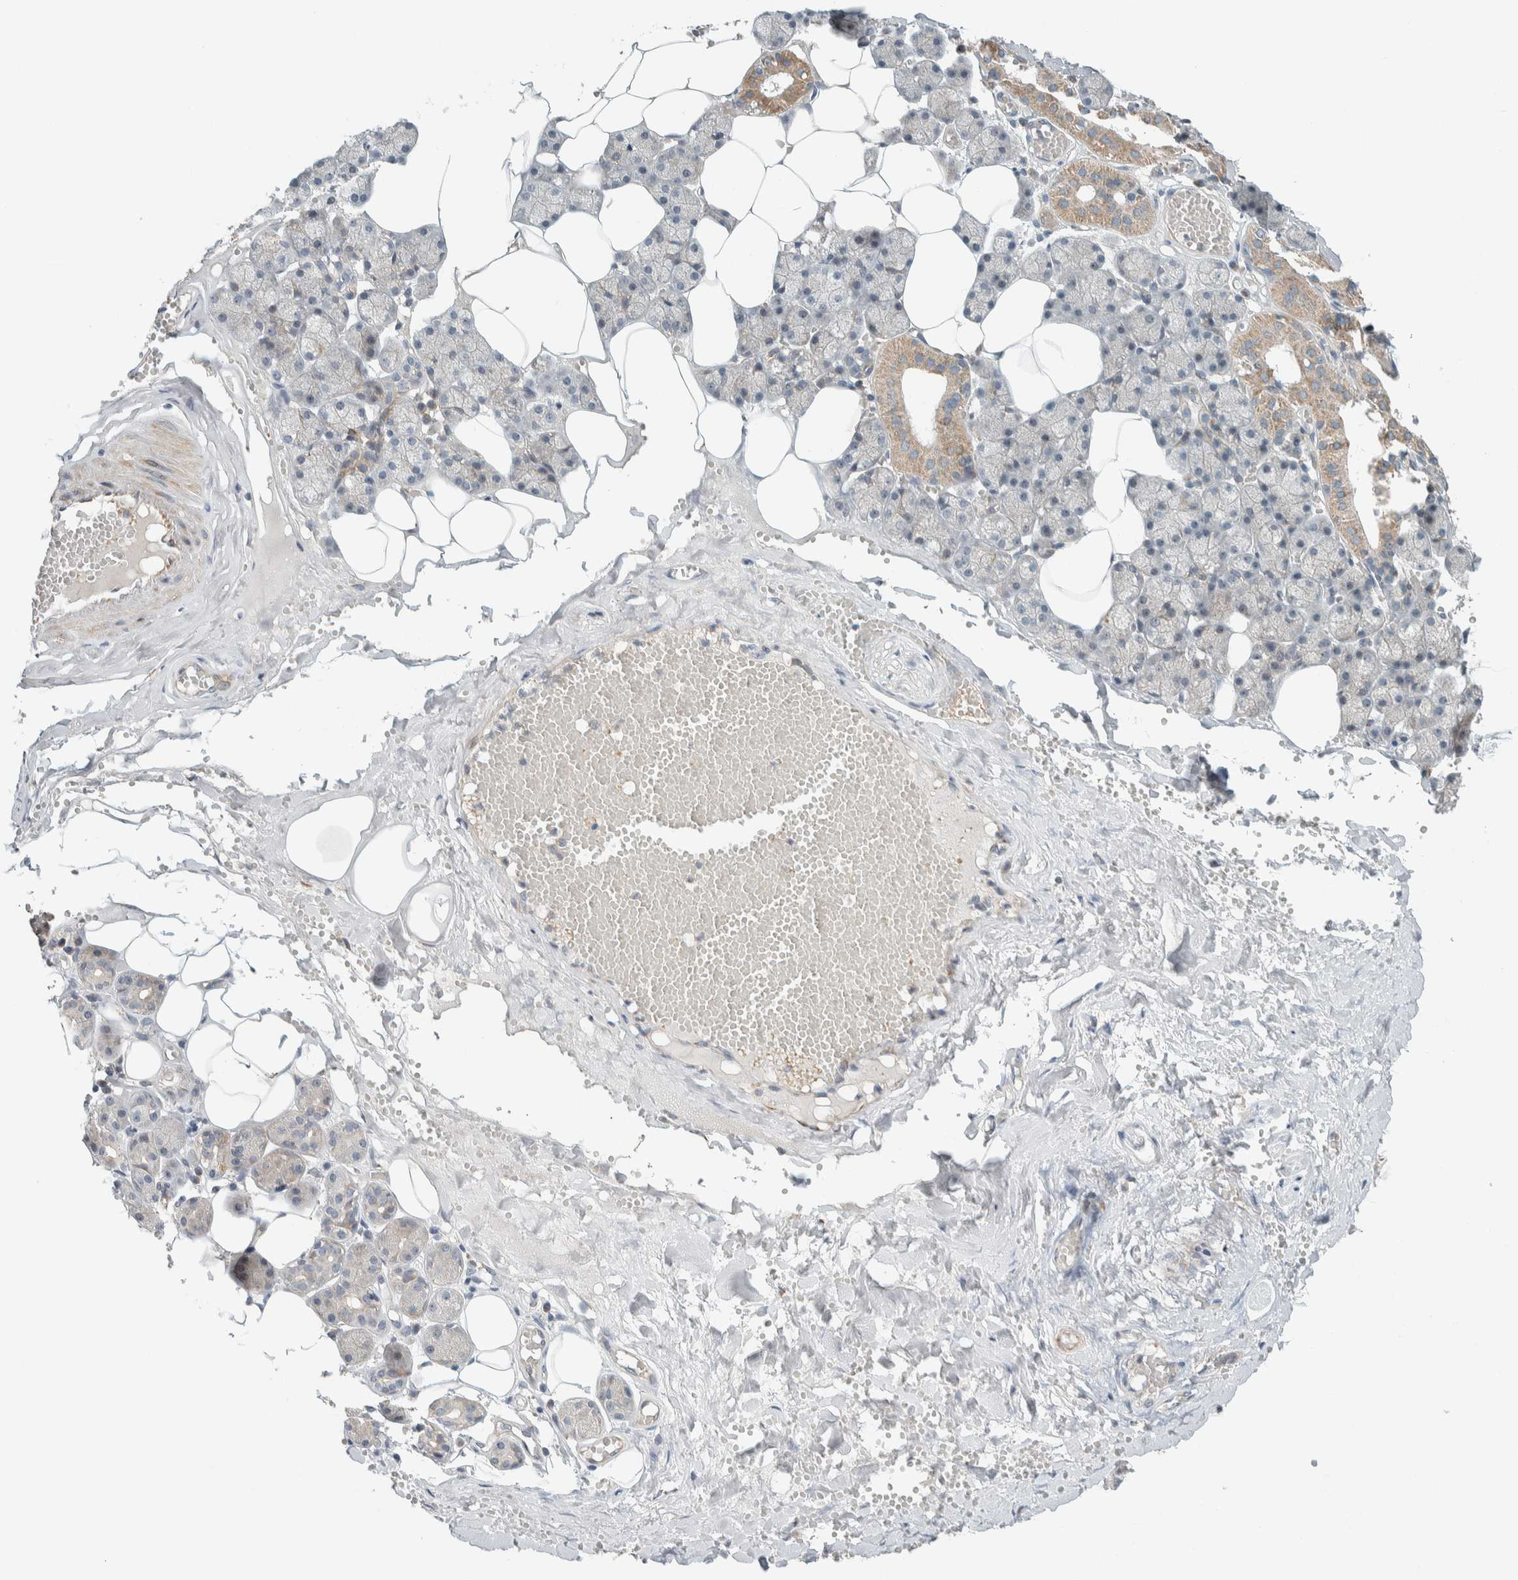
{"staining": {"intensity": "moderate", "quantity": "<25%", "location": "cytoplasmic/membranous"}, "tissue": "salivary gland", "cell_type": "Glandular cells", "image_type": "normal", "snomed": [{"axis": "morphology", "description": "Normal tissue, NOS"}, {"axis": "topography", "description": "Salivary gland"}], "caption": "This micrograph shows immunohistochemistry staining of normal salivary gland, with low moderate cytoplasmic/membranous staining in about <25% of glandular cells.", "gene": "SLFN12L", "patient": {"sex": "male", "age": 62}}